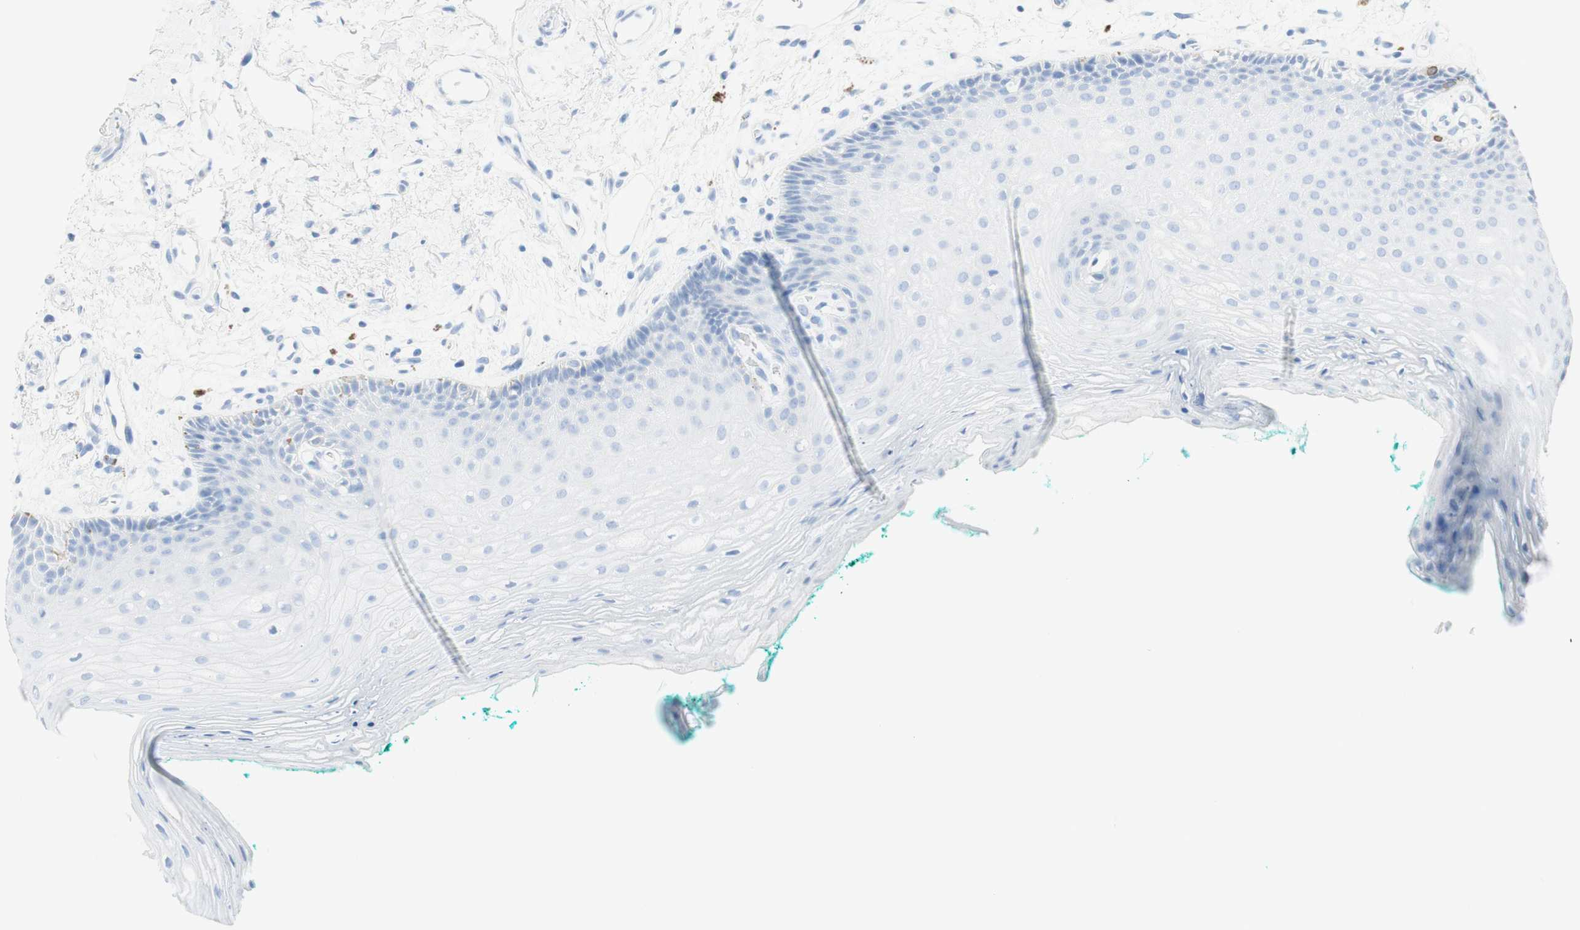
{"staining": {"intensity": "negative", "quantity": "none", "location": "none"}, "tissue": "oral mucosa", "cell_type": "Squamous epithelial cells", "image_type": "normal", "snomed": [{"axis": "morphology", "description": "Normal tissue, NOS"}, {"axis": "topography", "description": "Skeletal muscle"}, {"axis": "topography", "description": "Oral tissue"}, {"axis": "topography", "description": "Peripheral nerve tissue"}], "caption": "This is an IHC photomicrograph of unremarkable oral mucosa. There is no expression in squamous epithelial cells.", "gene": "TPO", "patient": {"sex": "female", "age": 84}}